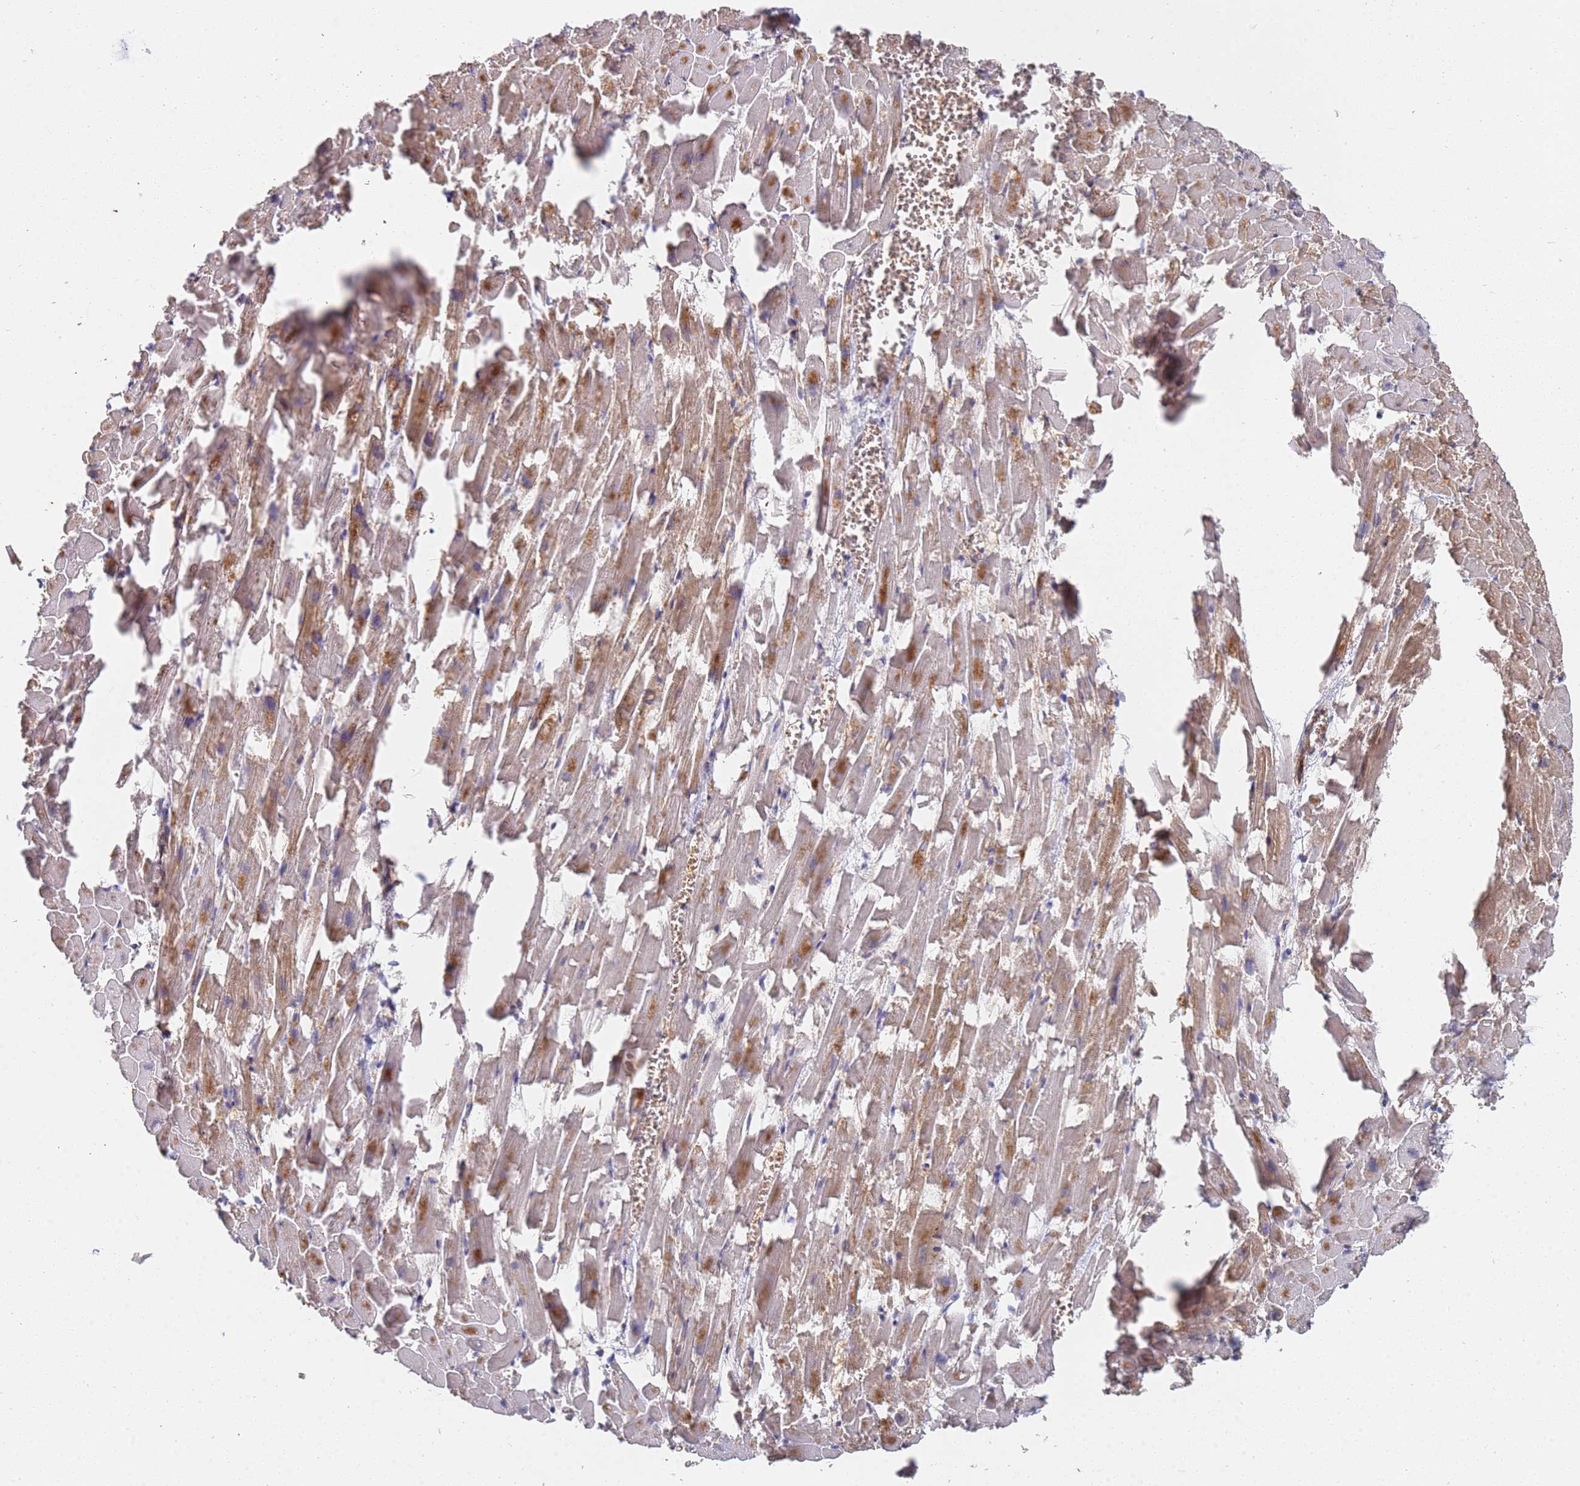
{"staining": {"intensity": "moderate", "quantity": ">75%", "location": "cytoplasmic/membranous"}, "tissue": "heart muscle", "cell_type": "Cardiomyocytes", "image_type": "normal", "snomed": [{"axis": "morphology", "description": "Normal tissue, NOS"}, {"axis": "topography", "description": "Heart"}], "caption": "Moderate cytoplasmic/membranous expression is present in about >75% of cardiomyocytes in normal heart muscle. The protein is shown in brown color, while the nuclei are stained blue.", "gene": "ABCB6", "patient": {"sex": "female", "age": 64}}